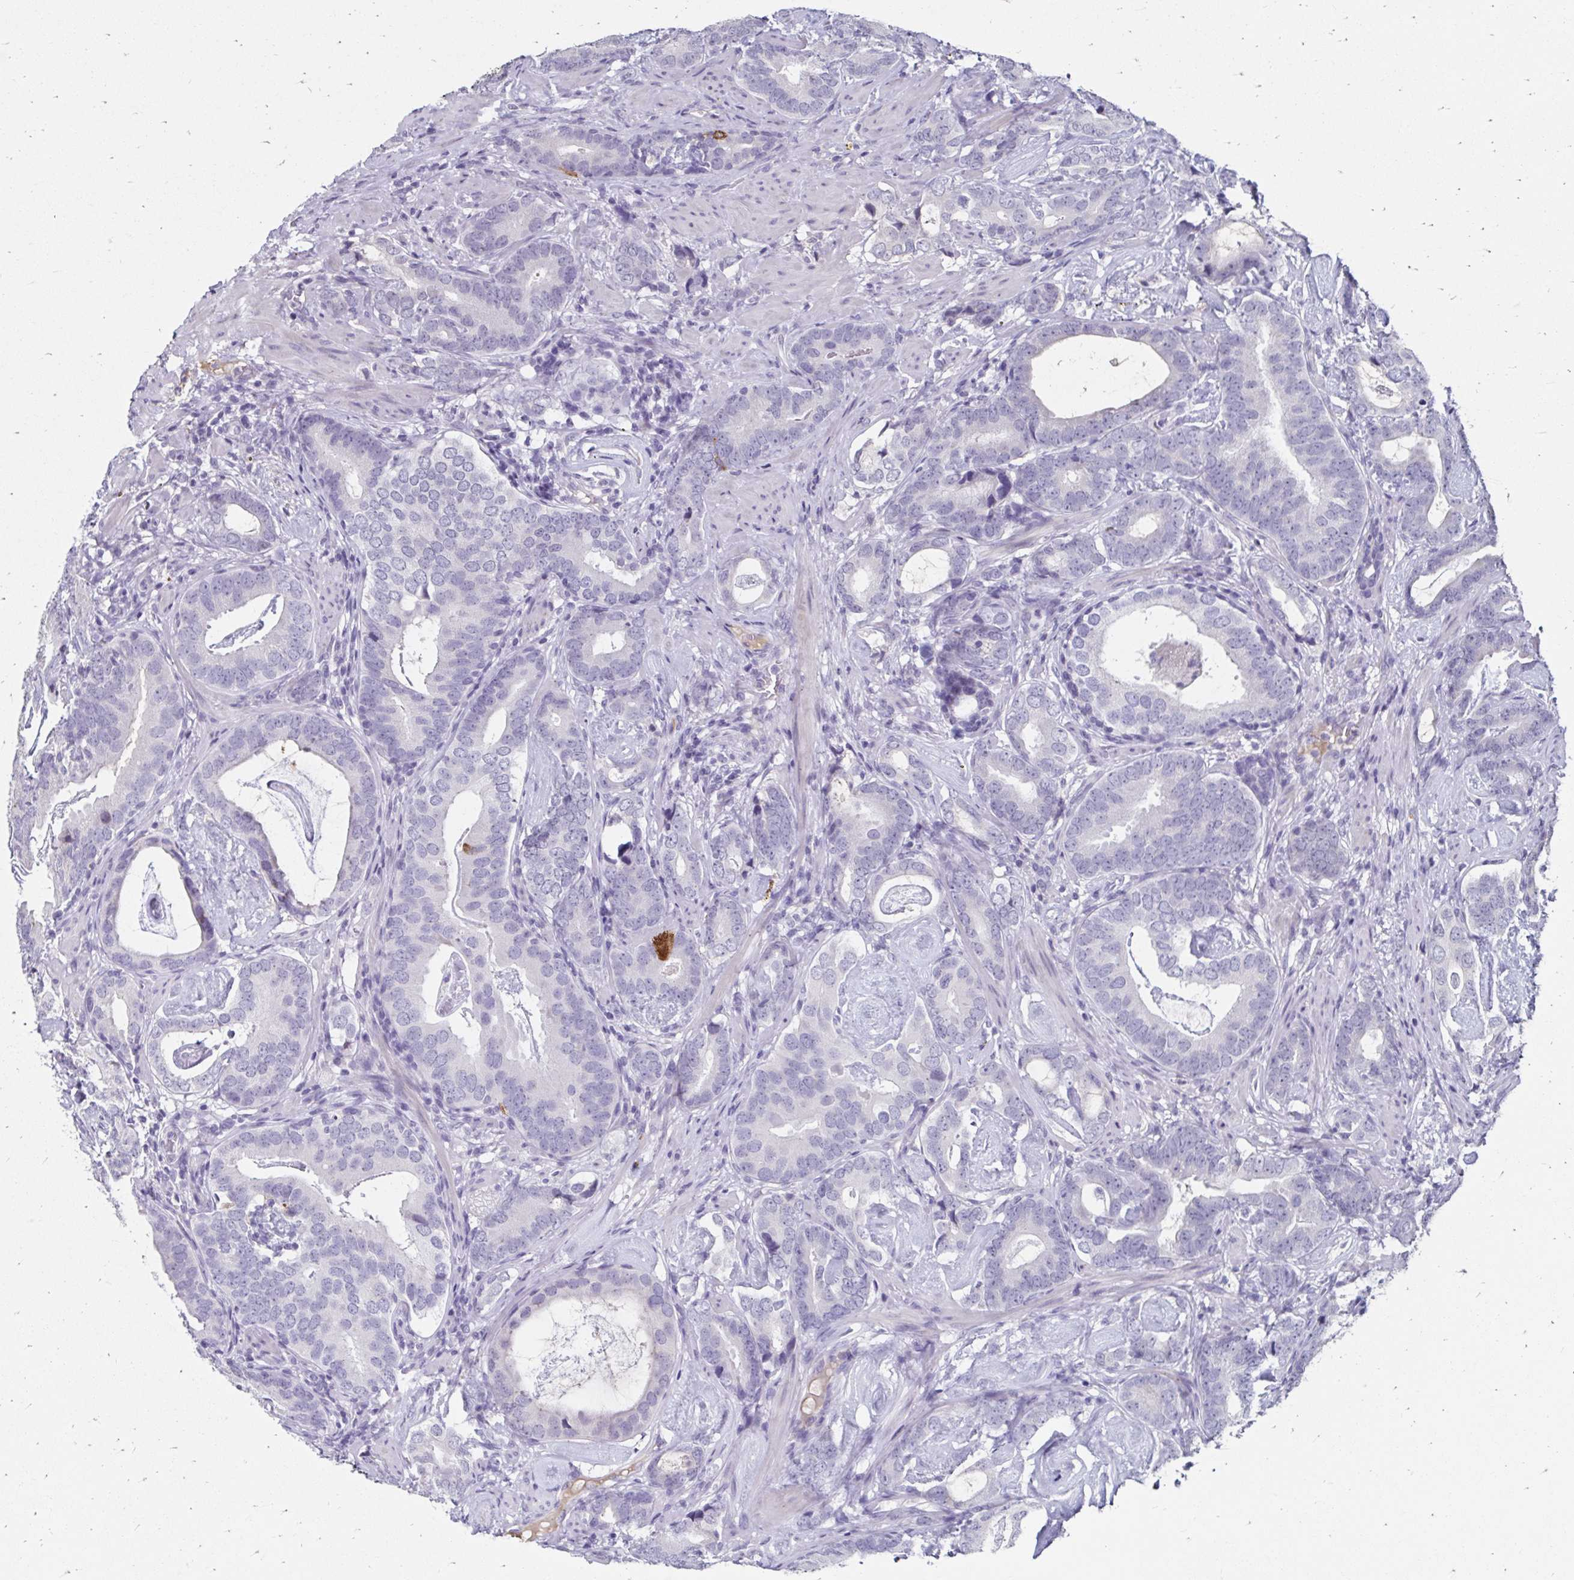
{"staining": {"intensity": "negative", "quantity": "none", "location": "none"}, "tissue": "prostate cancer", "cell_type": "Tumor cells", "image_type": "cancer", "snomed": [{"axis": "morphology", "description": "Adenocarcinoma, Low grade"}, {"axis": "topography", "description": "Prostate and seminal vesicle, NOS"}], "caption": "The histopathology image displays no significant staining in tumor cells of prostate cancer (low-grade adenocarcinoma). Nuclei are stained in blue.", "gene": "SCG3", "patient": {"sex": "male", "age": 71}}